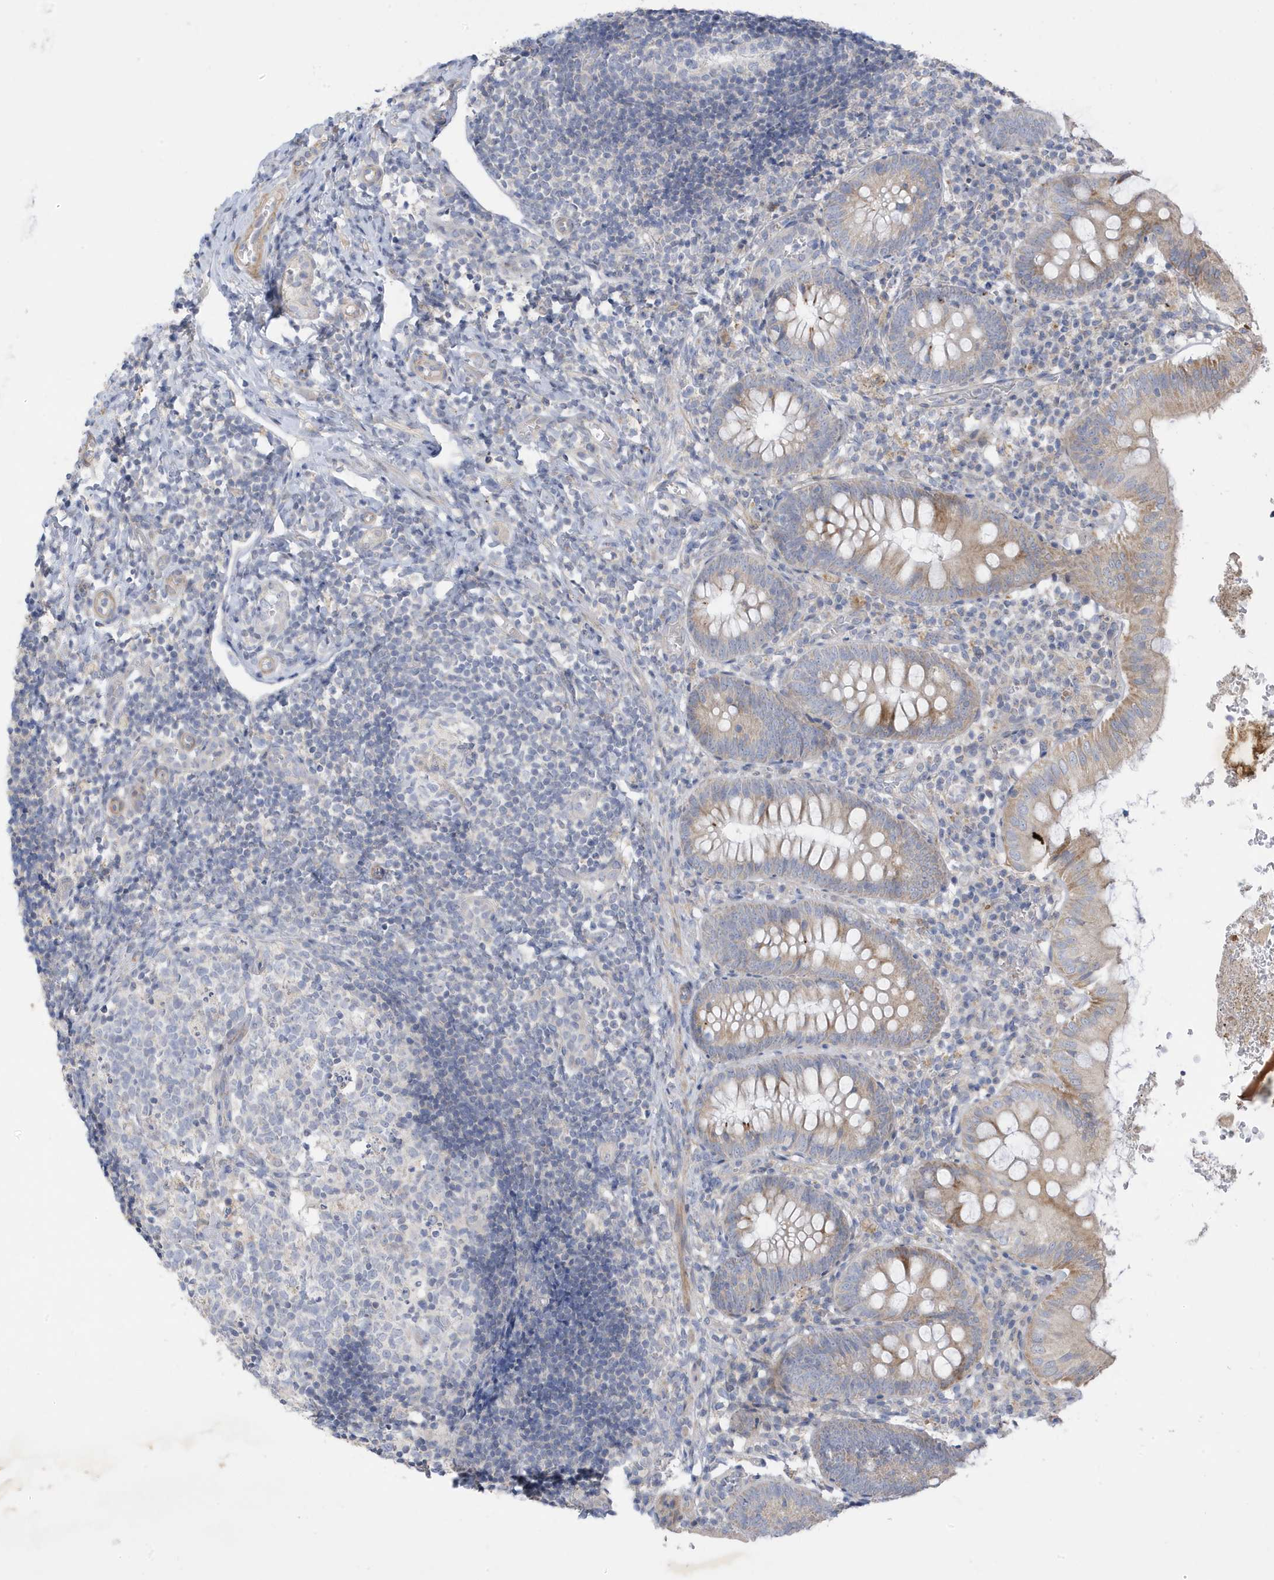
{"staining": {"intensity": "moderate", "quantity": "<25%", "location": "cytoplasmic/membranous"}, "tissue": "appendix", "cell_type": "Glandular cells", "image_type": "normal", "snomed": [{"axis": "morphology", "description": "Normal tissue, NOS"}, {"axis": "topography", "description": "Appendix"}], "caption": "Brown immunohistochemical staining in normal human appendix shows moderate cytoplasmic/membranous positivity in approximately <25% of glandular cells.", "gene": "ATP13A5", "patient": {"sex": "male", "age": 8}}